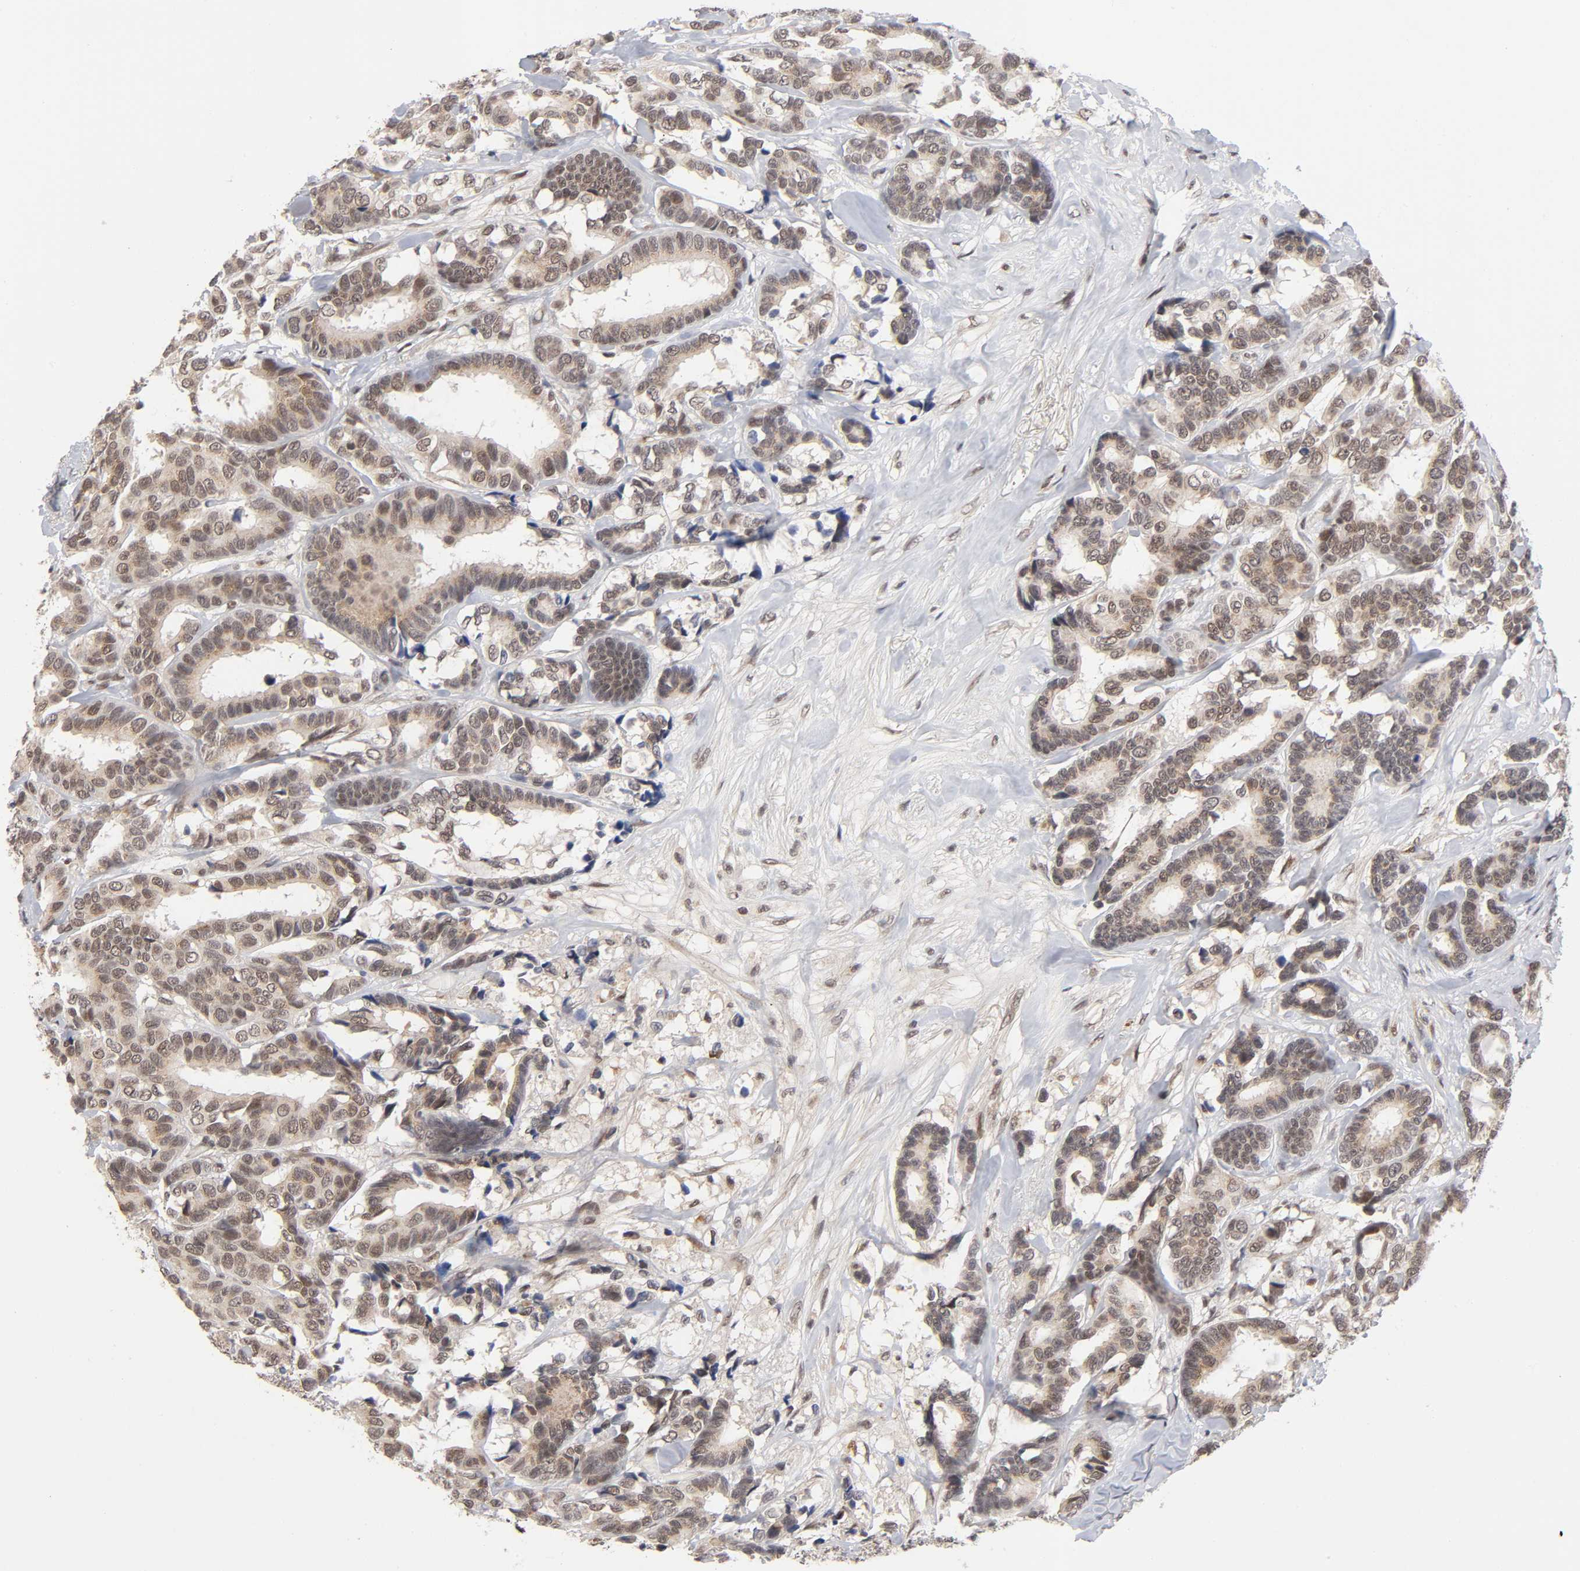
{"staining": {"intensity": "moderate", "quantity": ">75%", "location": "cytoplasmic/membranous,nuclear"}, "tissue": "breast cancer", "cell_type": "Tumor cells", "image_type": "cancer", "snomed": [{"axis": "morphology", "description": "Duct carcinoma"}, {"axis": "topography", "description": "Breast"}], "caption": "High-power microscopy captured an immunohistochemistry (IHC) image of breast invasive ductal carcinoma, revealing moderate cytoplasmic/membranous and nuclear positivity in about >75% of tumor cells.", "gene": "EP300", "patient": {"sex": "female", "age": 87}}